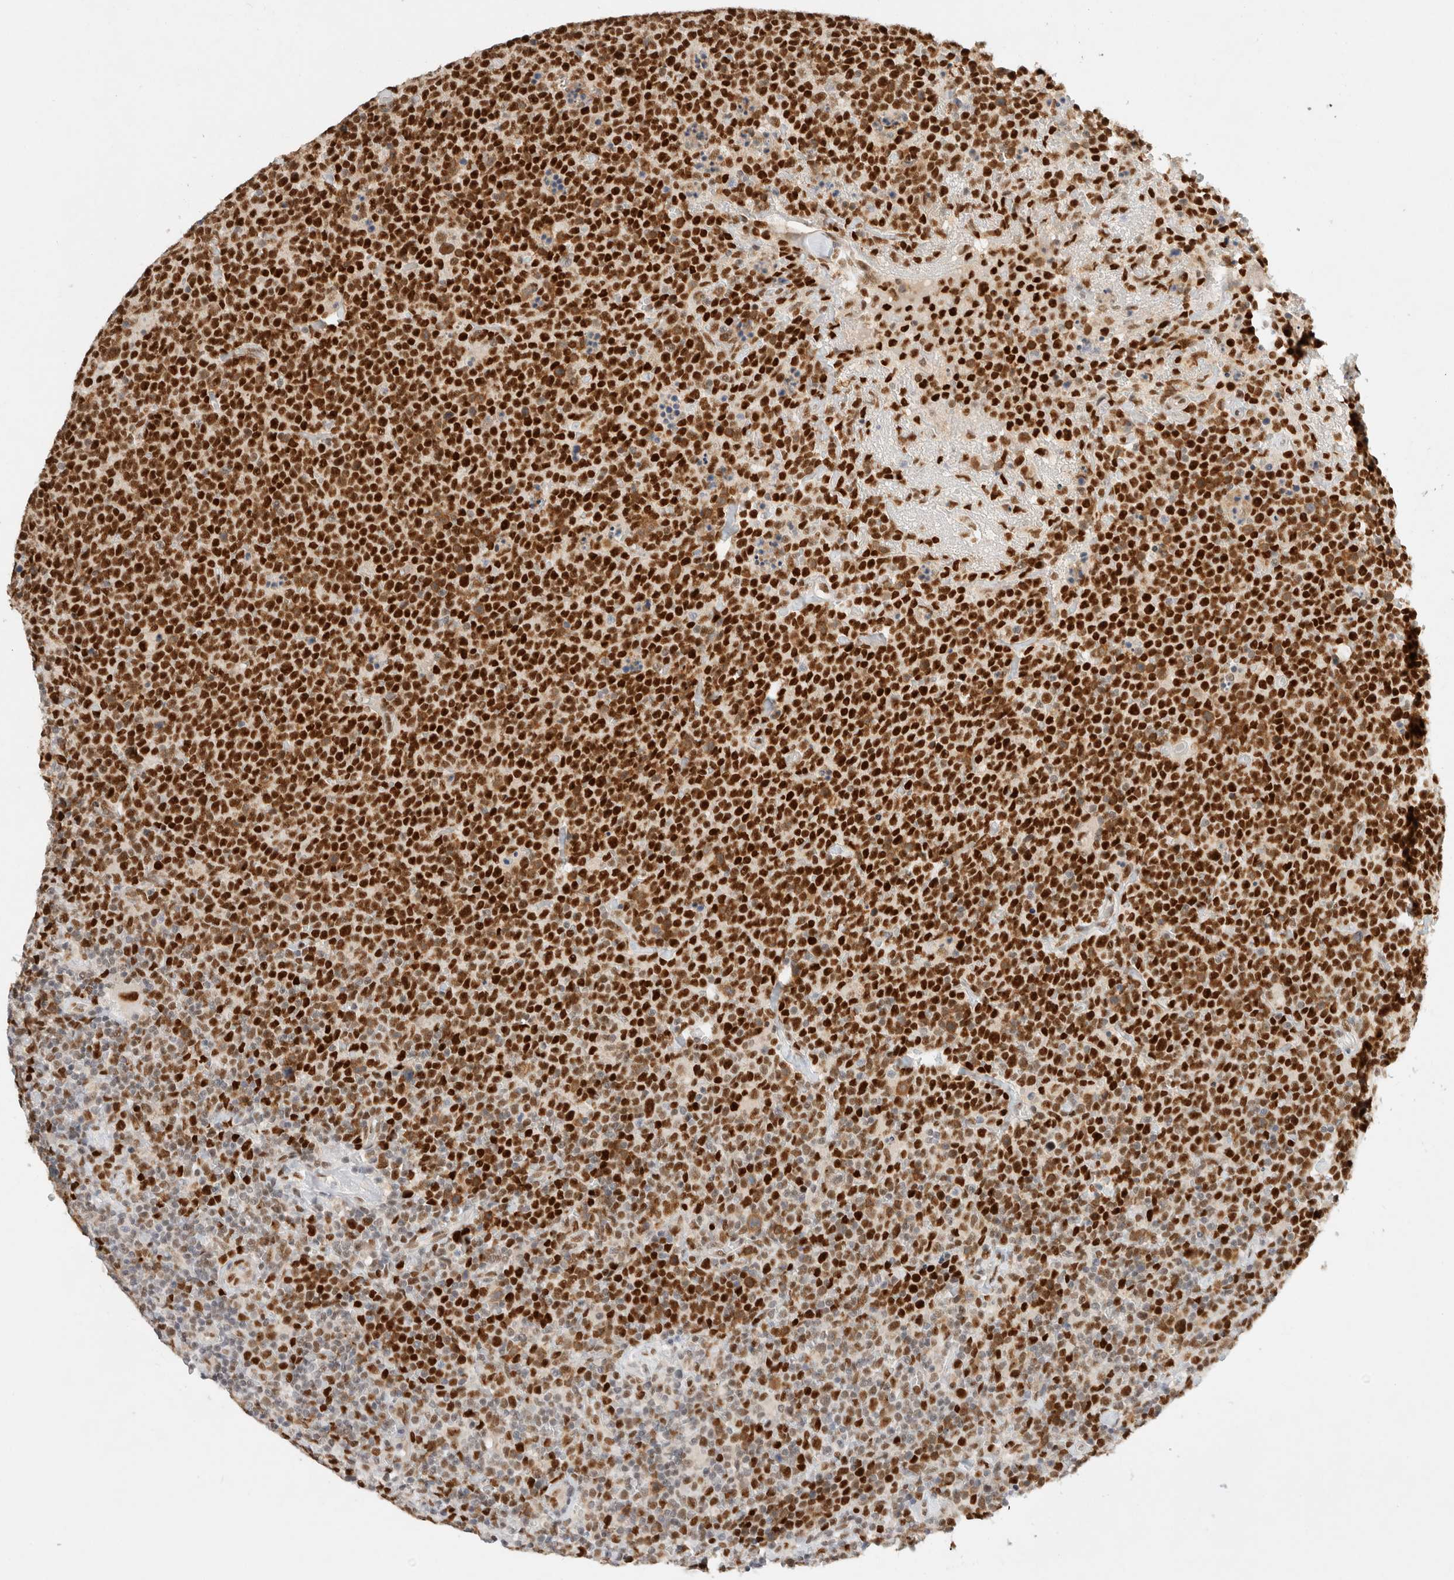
{"staining": {"intensity": "strong", "quantity": ">75%", "location": "nuclear"}, "tissue": "lymphoma", "cell_type": "Tumor cells", "image_type": "cancer", "snomed": [{"axis": "morphology", "description": "Malignant lymphoma, non-Hodgkin's type, High grade"}, {"axis": "topography", "description": "Lymph node"}], "caption": "Tumor cells display strong nuclear expression in approximately >75% of cells in malignant lymphoma, non-Hodgkin's type (high-grade).", "gene": "GTF2I", "patient": {"sex": "male", "age": 61}}